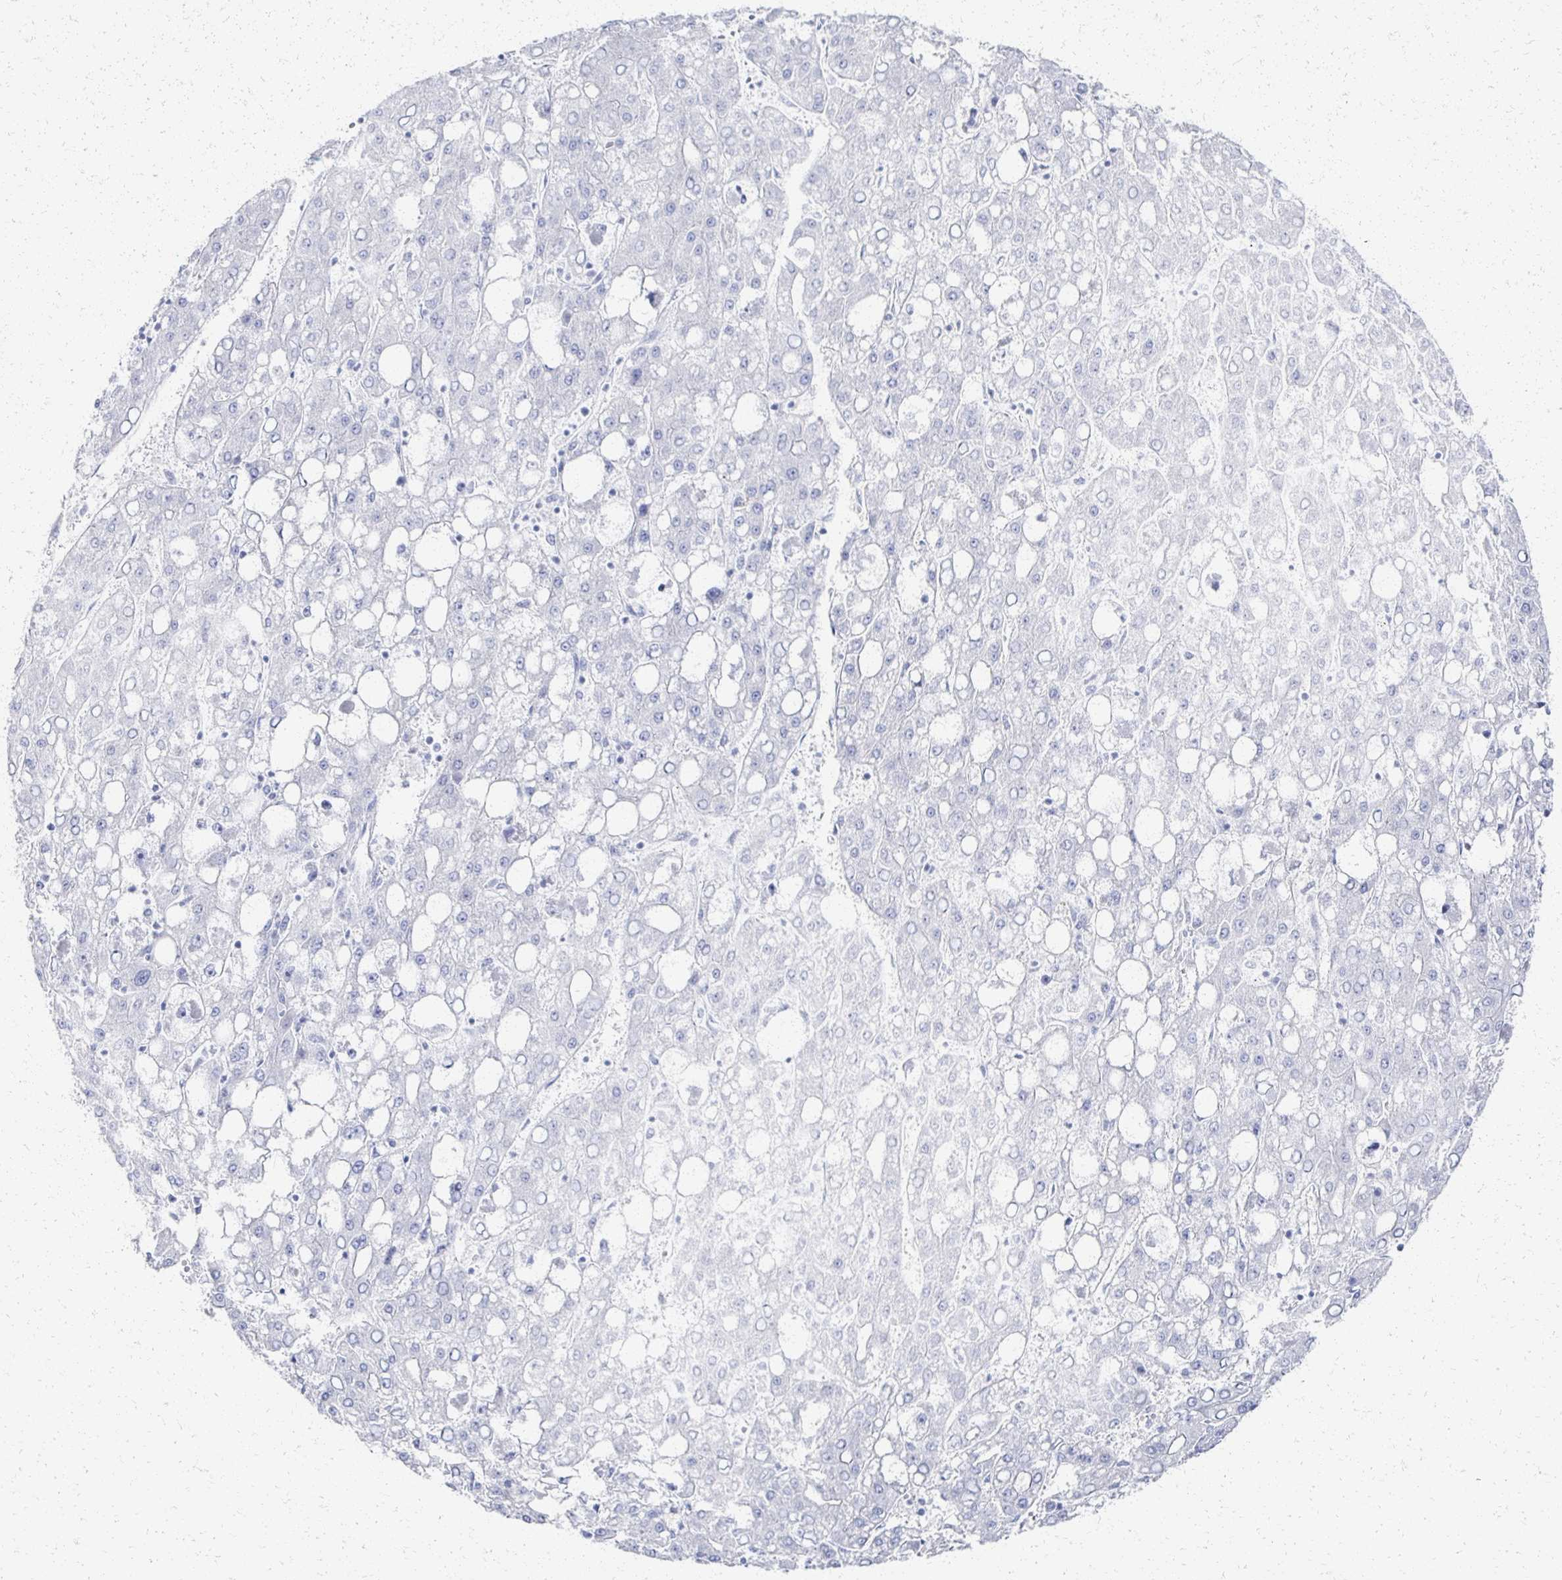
{"staining": {"intensity": "negative", "quantity": "none", "location": "none"}, "tissue": "liver cancer", "cell_type": "Tumor cells", "image_type": "cancer", "snomed": [{"axis": "morphology", "description": "Carcinoma, Hepatocellular, NOS"}, {"axis": "topography", "description": "Liver"}], "caption": "This is an immunohistochemistry (IHC) photomicrograph of liver hepatocellular carcinoma. There is no staining in tumor cells.", "gene": "PRR20A", "patient": {"sex": "male", "age": 65}}